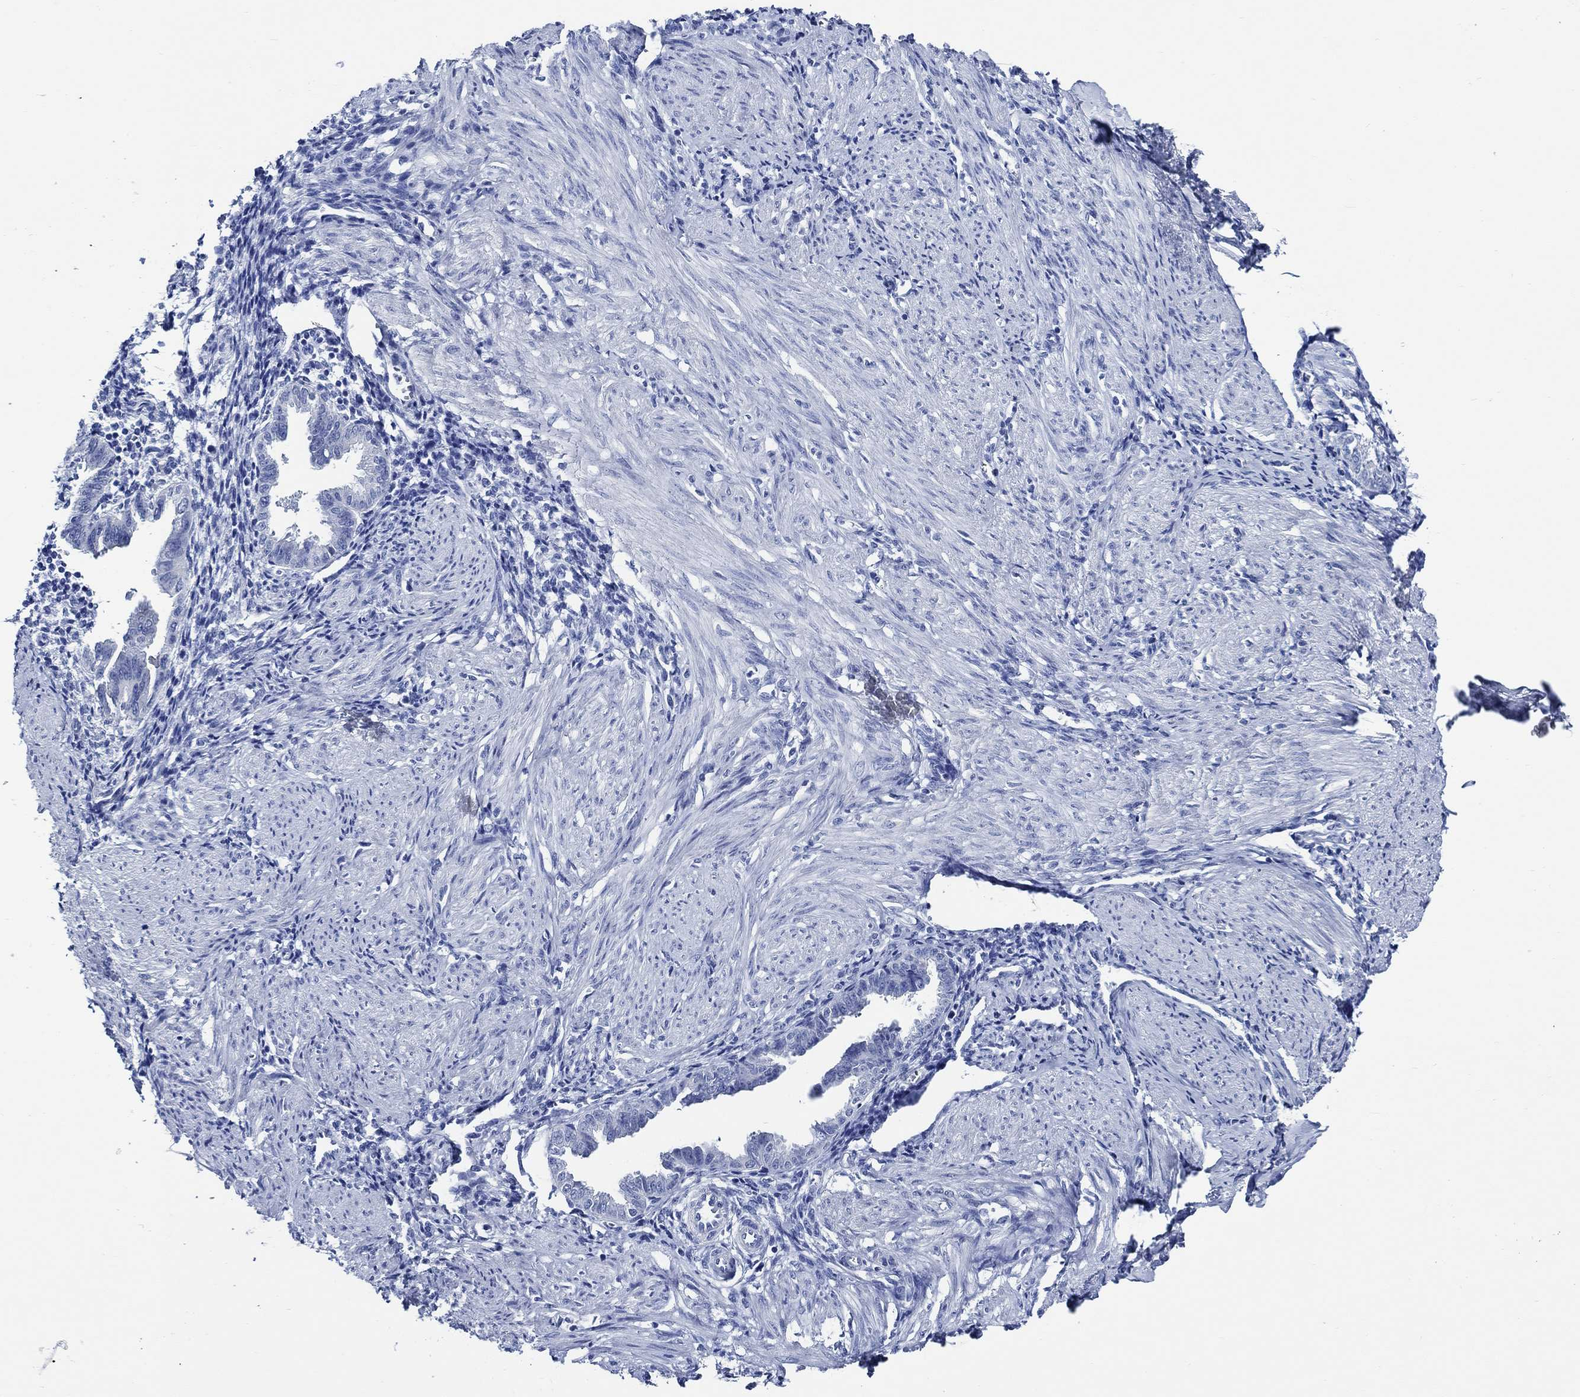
{"staining": {"intensity": "negative", "quantity": "none", "location": "none"}, "tissue": "endometrium", "cell_type": "Cells in endometrial stroma", "image_type": "normal", "snomed": [{"axis": "morphology", "description": "Normal tissue, NOS"}, {"axis": "topography", "description": "Endometrium"}], "caption": "The image exhibits no staining of cells in endometrial stroma in unremarkable endometrium. (Immunohistochemistry (ihc), brightfield microscopy, high magnification).", "gene": "WDR62", "patient": {"sex": "female", "age": 37}}